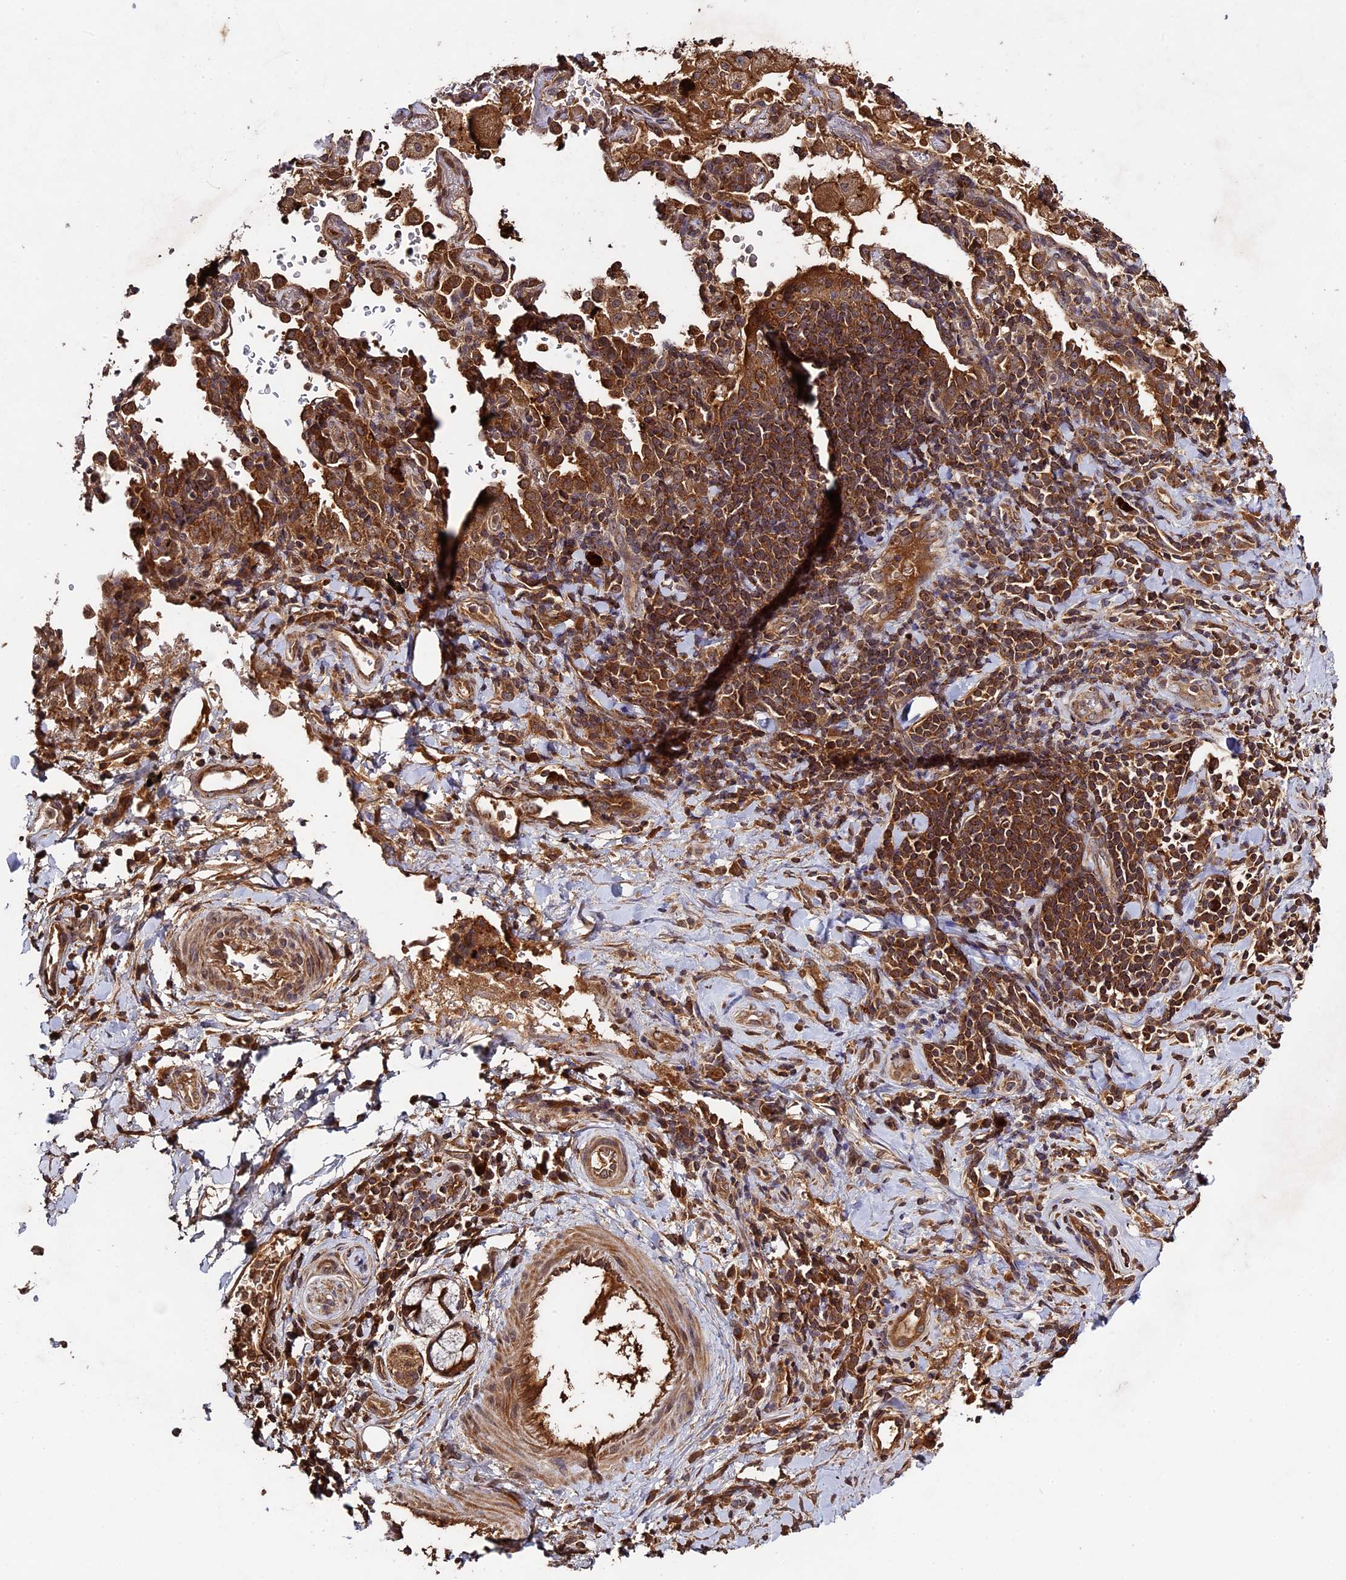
{"staining": {"intensity": "weak", "quantity": "25%-75%", "location": "cytoplasmic/membranous"}, "tissue": "soft tissue", "cell_type": "Chondrocytes", "image_type": "normal", "snomed": [{"axis": "morphology", "description": "Normal tissue, NOS"}, {"axis": "morphology", "description": "Squamous cell carcinoma, NOS"}, {"axis": "topography", "description": "Bronchus"}, {"axis": "topography", "description": "Lung"}], "caption": "The micrograph shows a brown stain indicating the presence of a protein in the cytoplasmic/membranous of chondrocytes in soft tissue. The protein is stained brown, and the nuclei are stained in blue (DAB IHC with brightfield microscopy, high magnification).", "gene": "RAB15", "patient": {"sex": "male", "age": 64}}